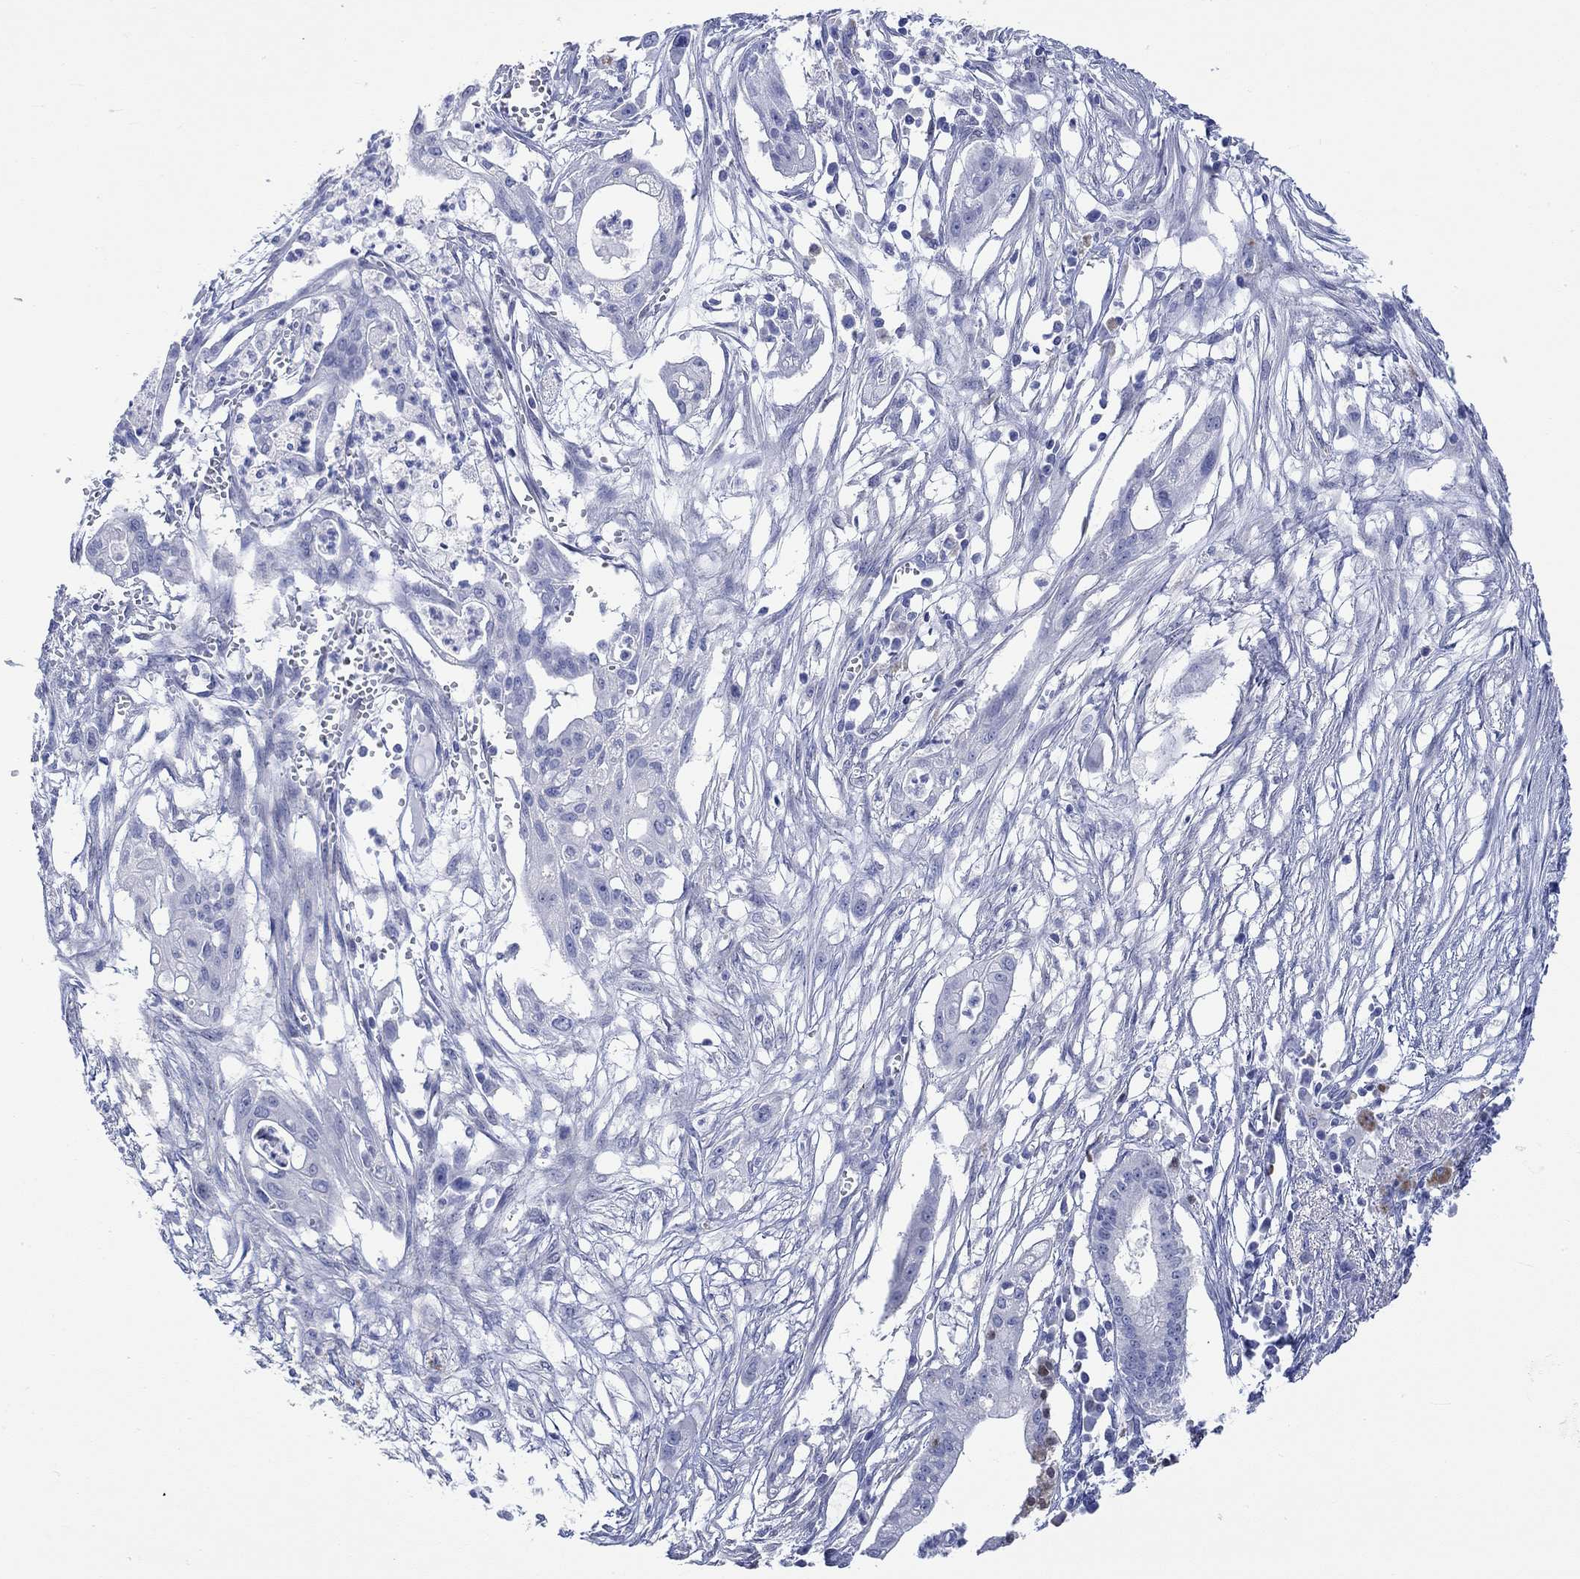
{"staining": {"intensity": "moderate", "quantity": "<25%", "location": "nuclear"}, "tissue": "pancreatic cancer", "cell_type": "Tumor cells", "image_type": "cancer", "snomed": [{"axis": "morphology", "description": "Normal tissue, NOS"}, {"axis": "morphology", "description": "Adenocarcinoma, NOS"}, {"axis": "topography", "description": "Pancreas"}], "caption": "Moderate nuclear positivity is appreciated in about <25% of tumor cells in pancreatic adenocarcinoma. (DAB = brown stain, brightfield microscopy at high magnification).", "gene": "MSI1", "patient": {"sex": "female", "age": 58}}